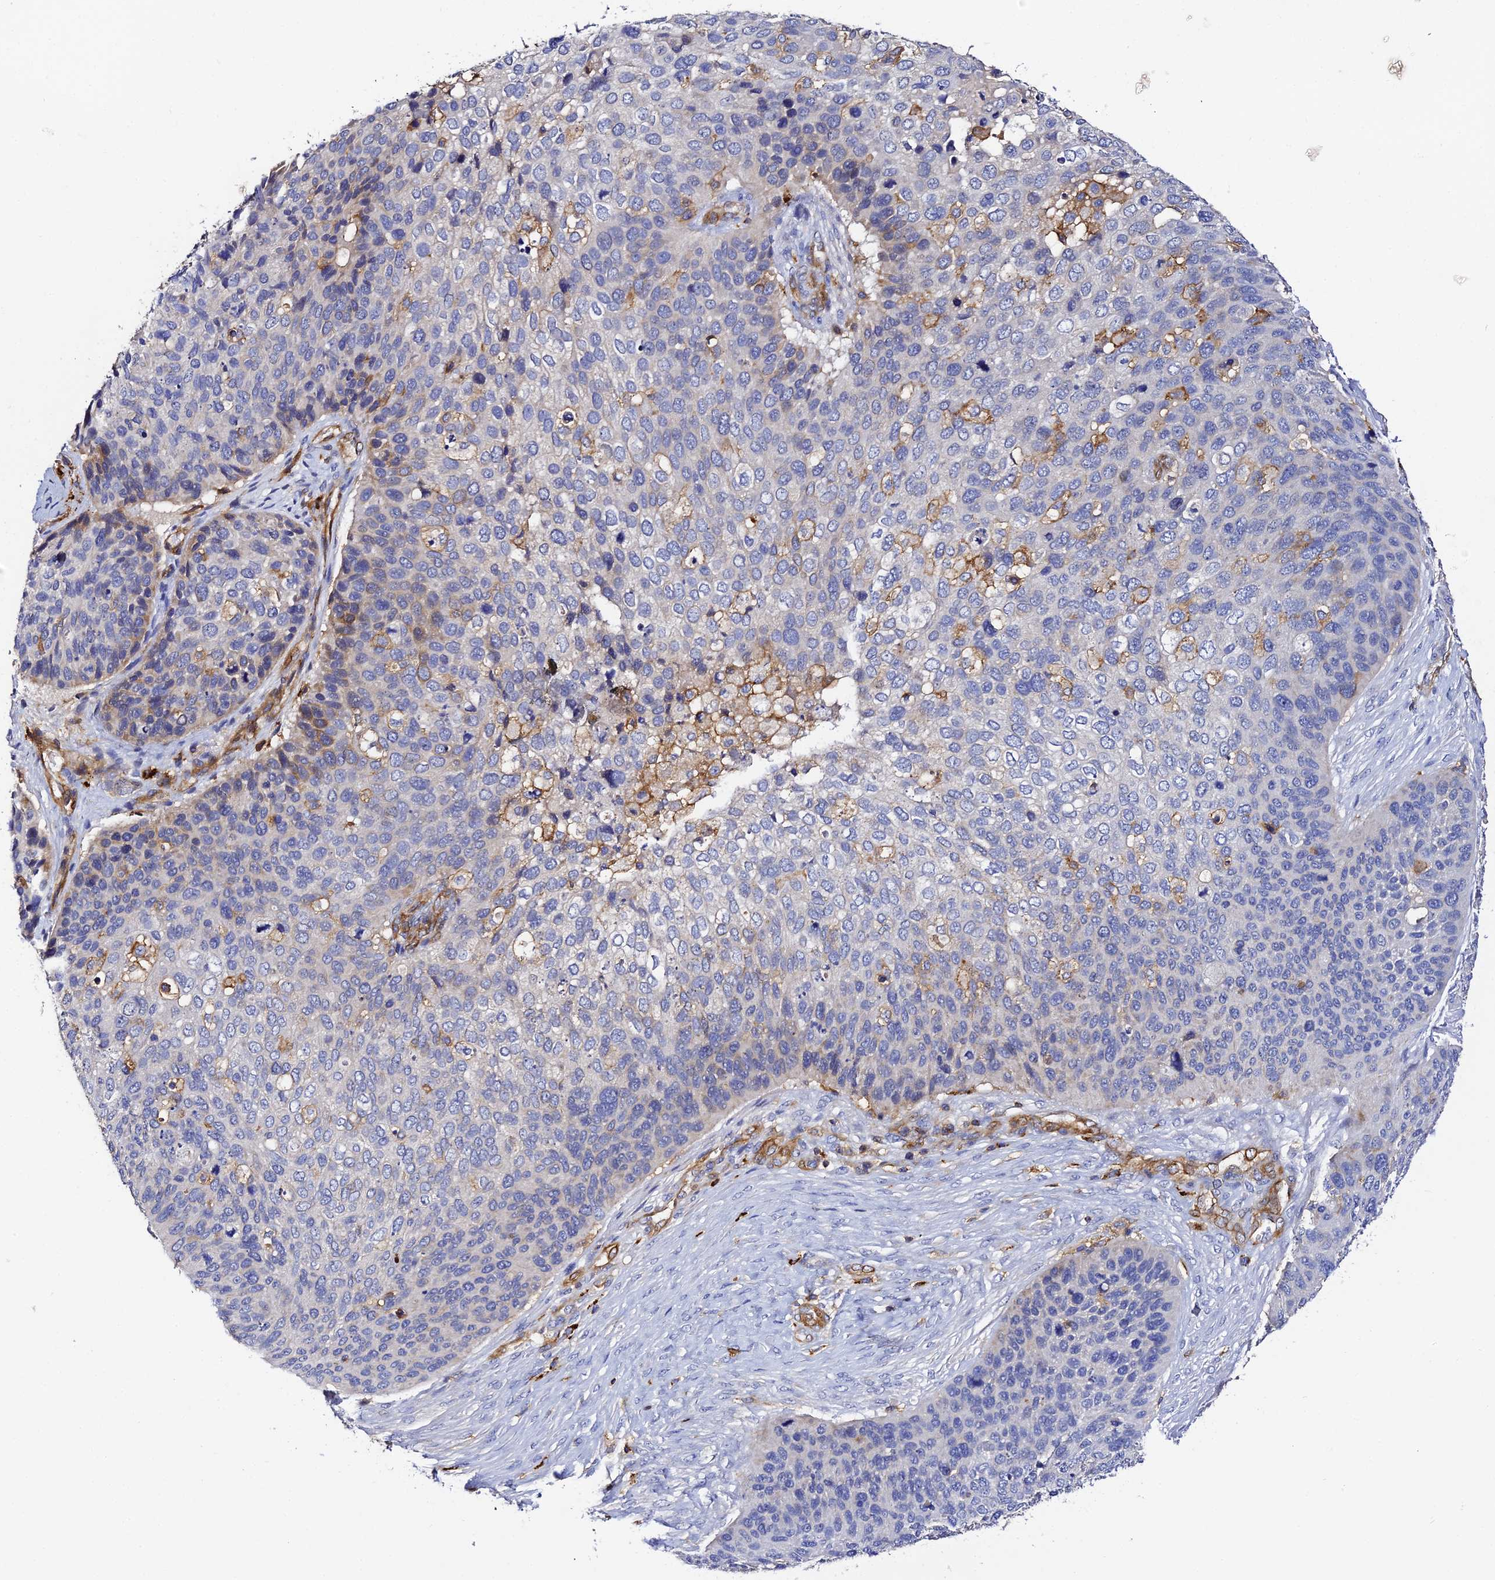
{"staining": {"intensity": "moderate", "quantity": "<25%", "location": "cytoplasmic/membranous"}, "tissue": "skin cancer", "cell_type": "Tumor cells", "image_type": "cancer", "snomed": [{"axis": "morphology", "description": "Basal cell carcinoma"}, {"axis": "topography", "description": "Skin"}], "caption": "The immunohistochemical stain labels moderate cytoplasmic/membranous positivity in tumor cells of skin cancer tissue.", "gene": "TRPV2", "patient": {"sex": "female", "age": 74}}